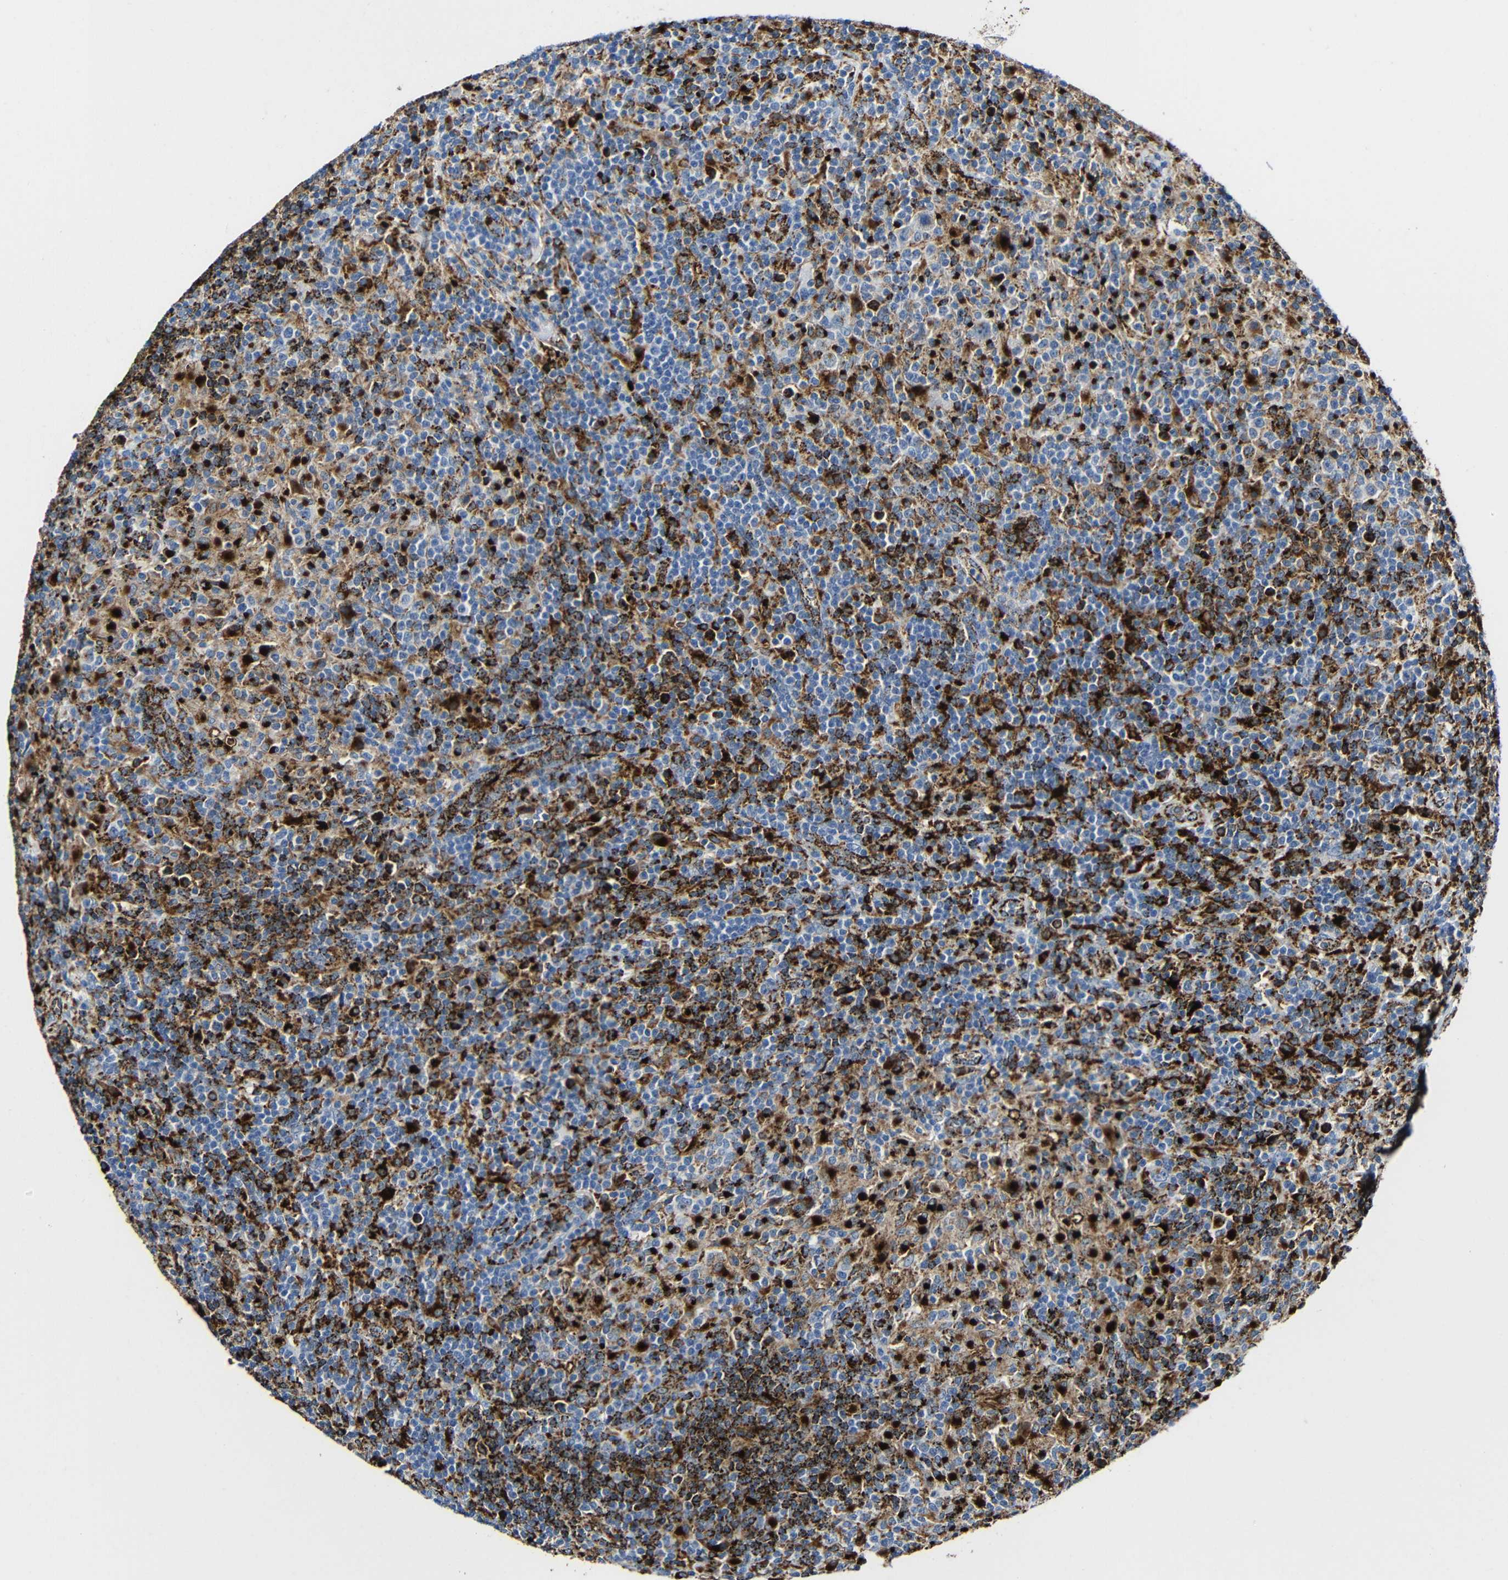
{"staining": {"intensity": "negative", "quantity": "none", "location": "none"}, "tissue": "lymphoma", "cell_type": "Tumor cells", "image_type": "cancer", "snomed": [{"axis": "morphology", "description": "Hodgkin's disease, NOS"}, {"axis": "topography", "description": "Lymph node"}], "caption": "Human lymphoma stained for a protein using immunohistochemistry (IHC) displays no expression in tumor cells.", "gene": "HLA-DMA", "patient": {"sex": "male", "age": 70}}